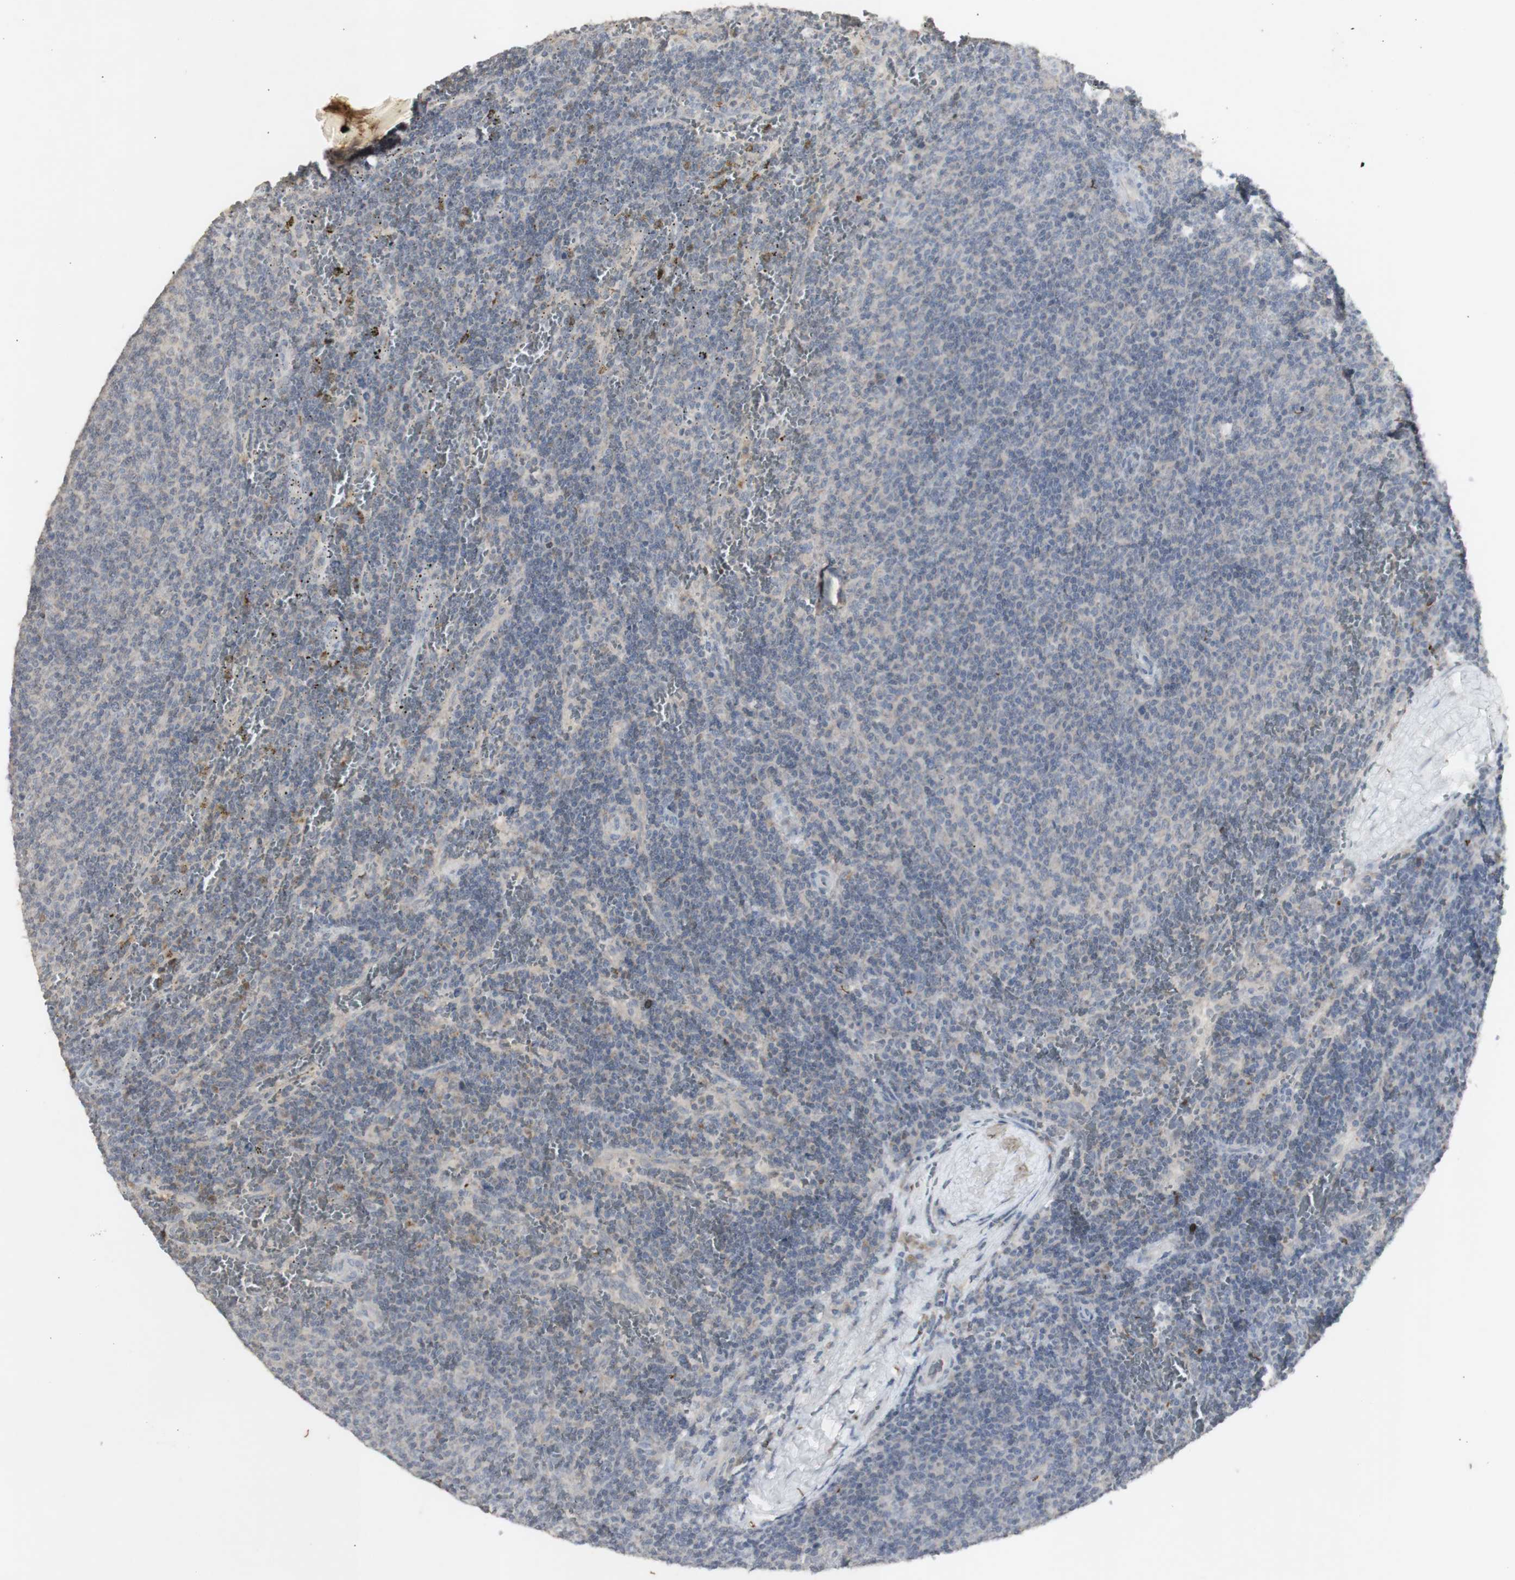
{"staining": {"intensity": "negative", "quantity": "none", "location": "none"}, "tissue": "lymphoma", "cell_type": "Tumor cells", "image_type": "cancer", "snomed": [{"axis": "morphology", "description": "Malignant lymphoma, non-Hodgkin's type, Low grade"}, {"axis": "topography", "description": "Spleen"}], "caption": "Protein analysis of lymphoma demonstrates no significant positivity in tumor cells.", "gene": "INS", "patient": {"sex": "female", "age": 50}}